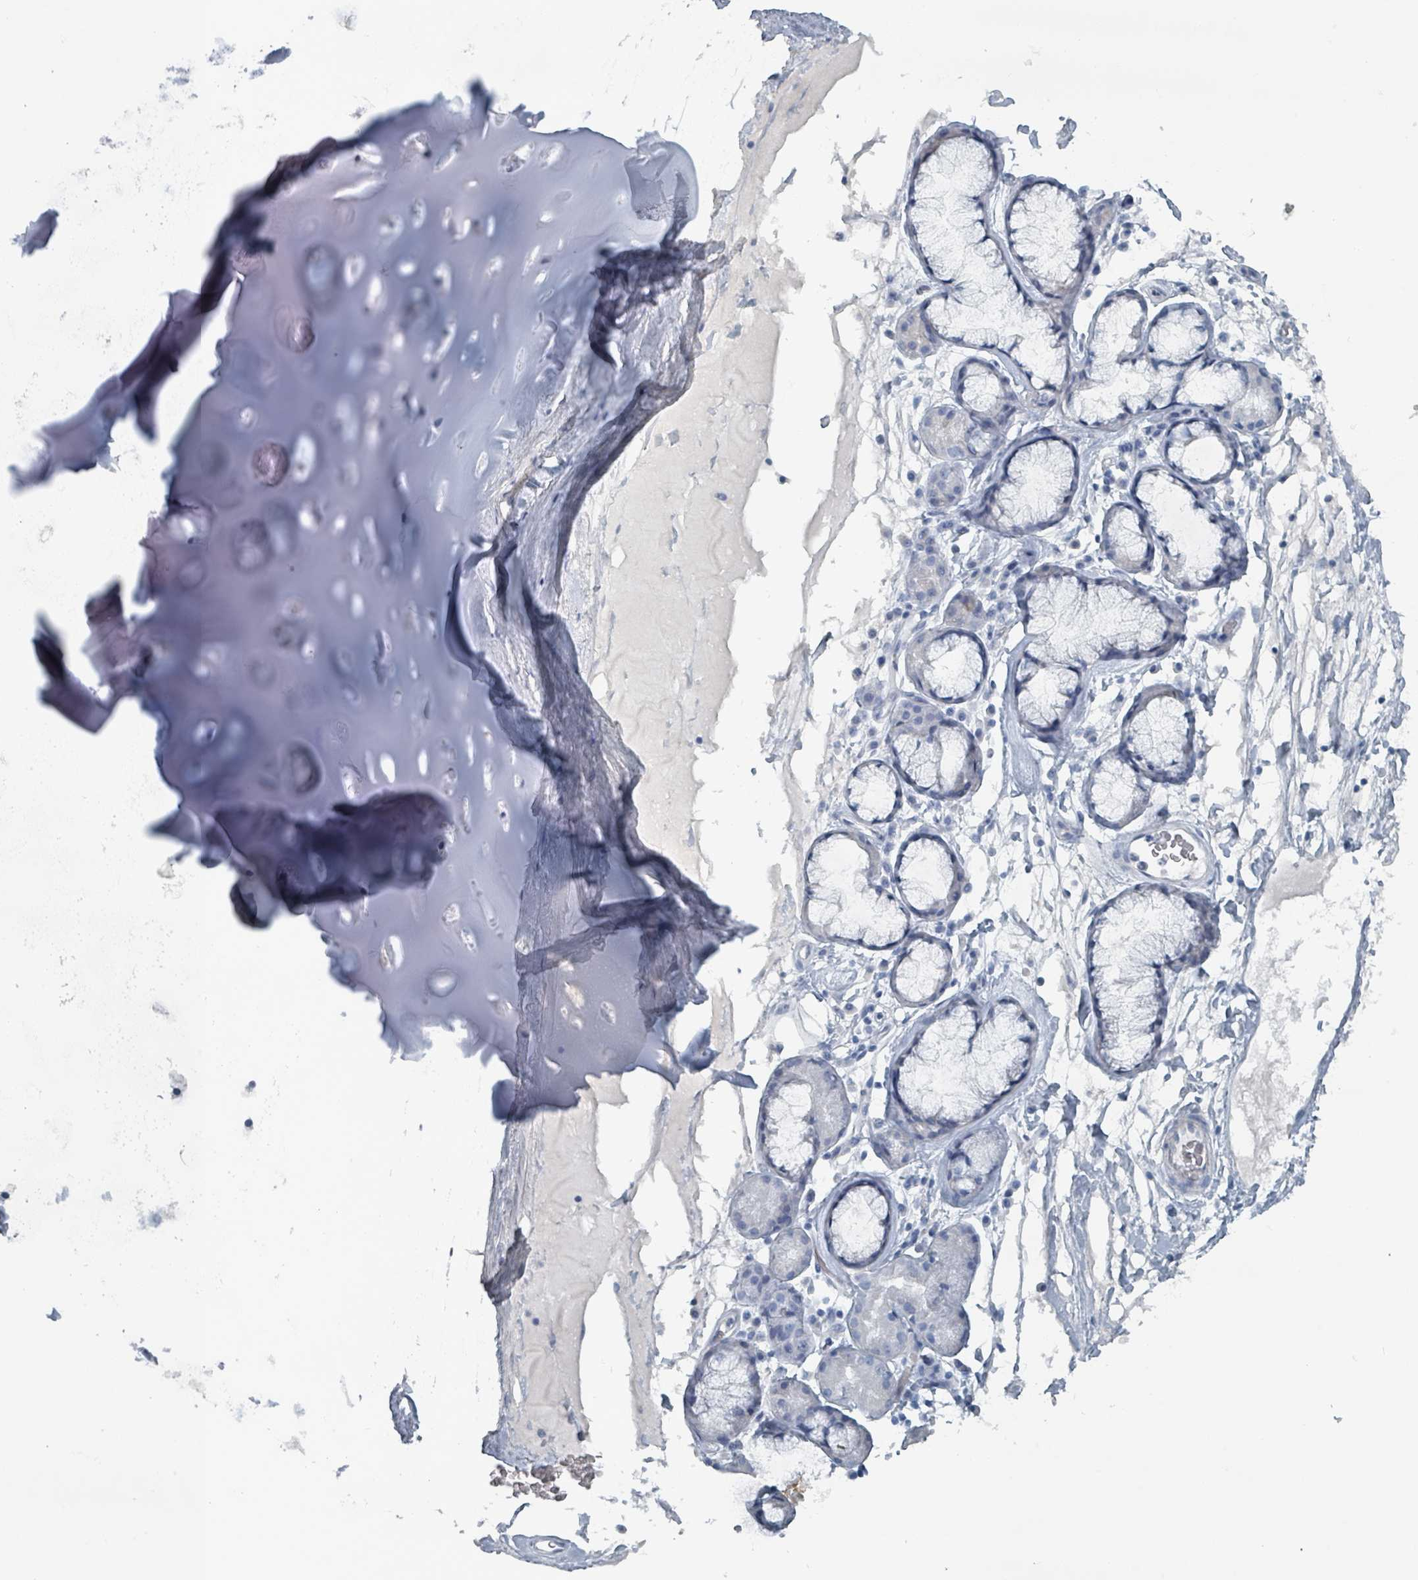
{"staining": {"intensity": "negative", "quantity": "none", "location": "none"}, "tissue": "adipose tissue", "cell_type": "Adipocytes", "image_type": "normal", "snomed": [{"axis": "morphology", "description": "Normal tissue, NOS"}, {"axis": "topography", "description": "Cartilage tissue"}], "caption": "IHC of unremarkable human adipose tissue displays no staining in adipocytes.", "gene": "HEATR5A", "patient": {"sex": "female", "age": 63}}